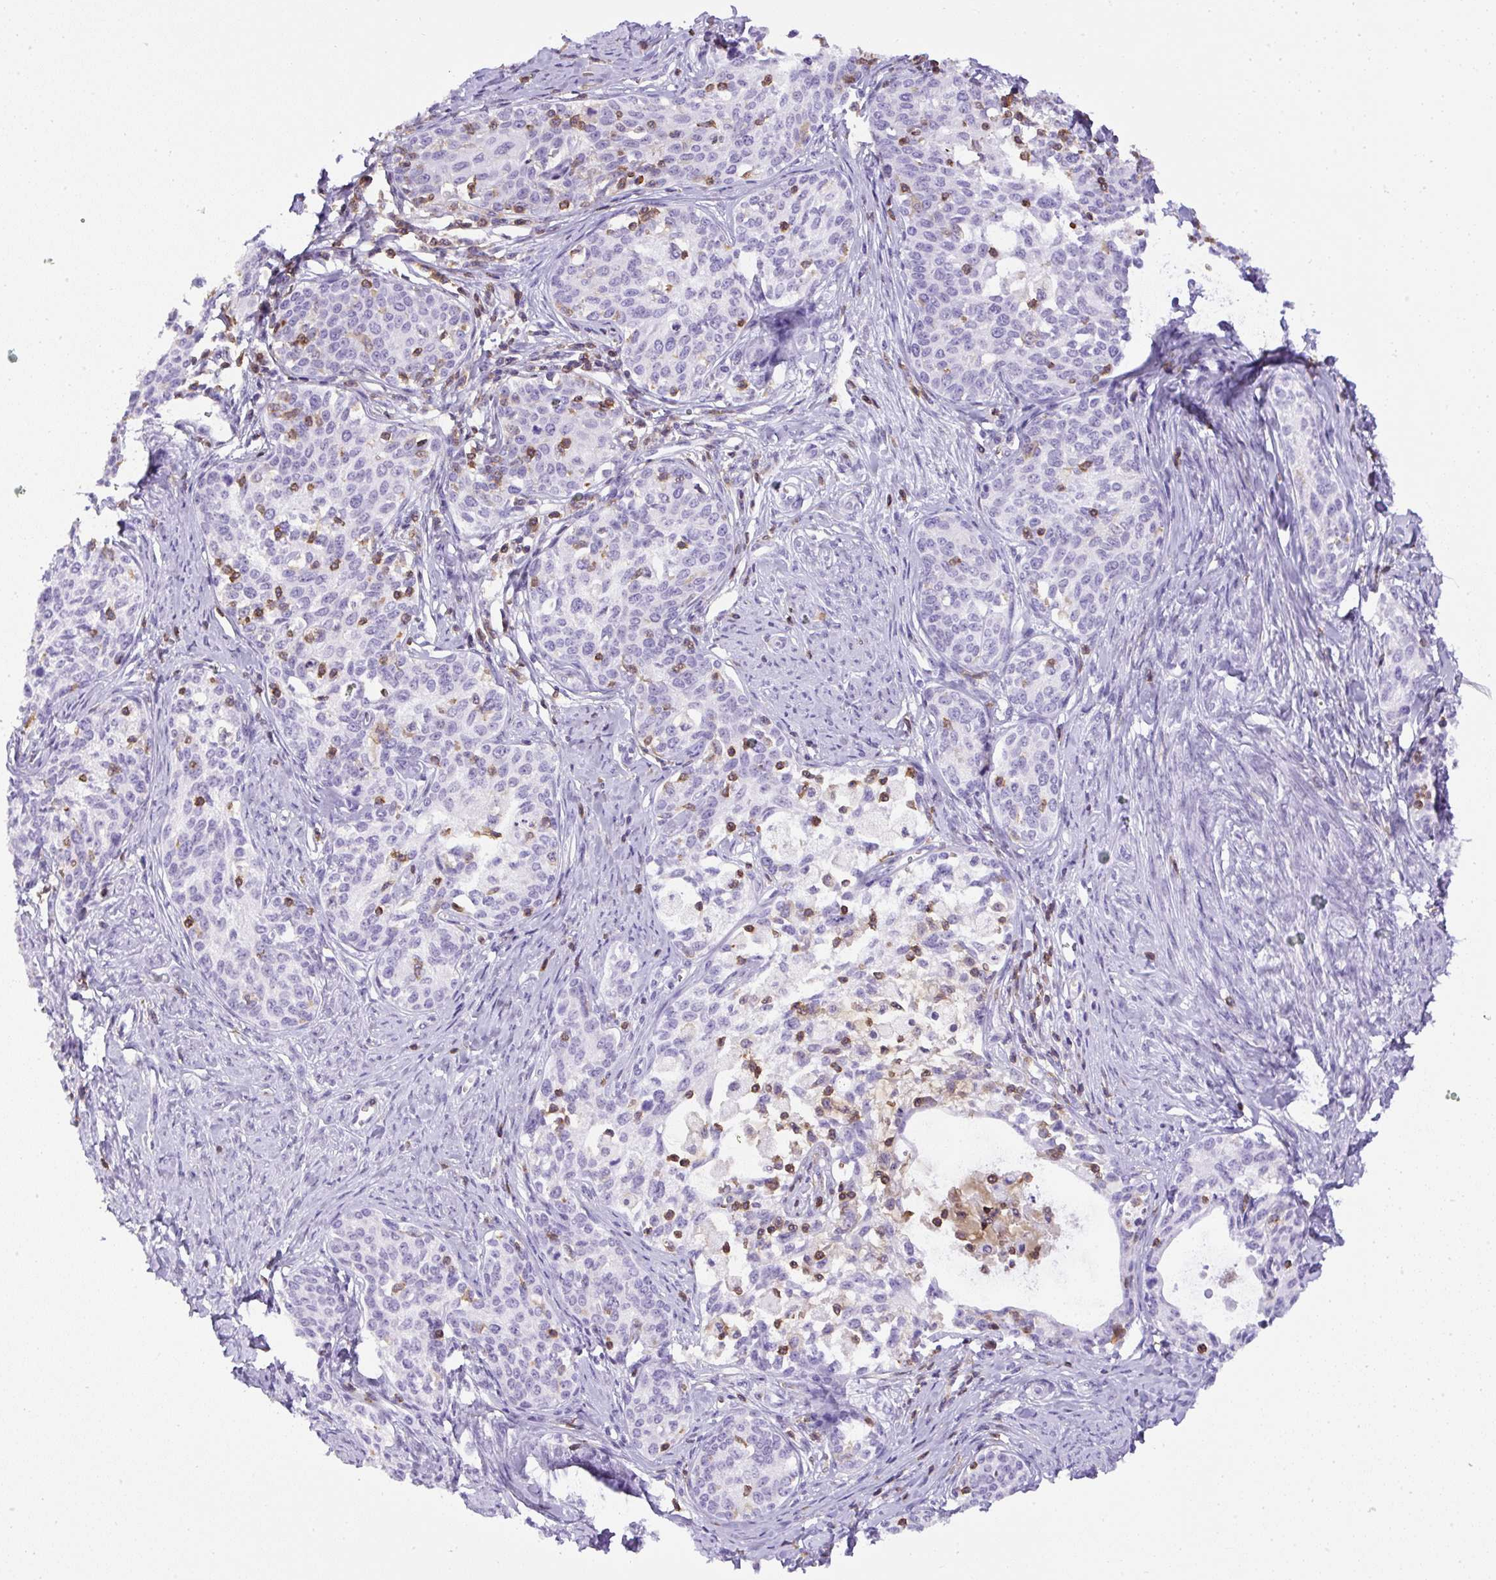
{"staining": {"intensity": "negative", "quantity": "none", "location": "none"}, "tissue": "cervical cancer", "cell_type": "Tumor cells", "image_type": "cancer", "snomed": [{"axis": "morphology", "description": "Squamous cell carcinoma, NOS"}, {"axis": "morphology", "description": "Adenocarcinoma, NOS"}, {"axis": "topography", "description": "Cervix"}], "caption": "There is no significant staining in tumor cells of squamous cell carcinoma (cervical).", "gene": "FAM228B", "patient": {"sex": "female", "age": 52}}